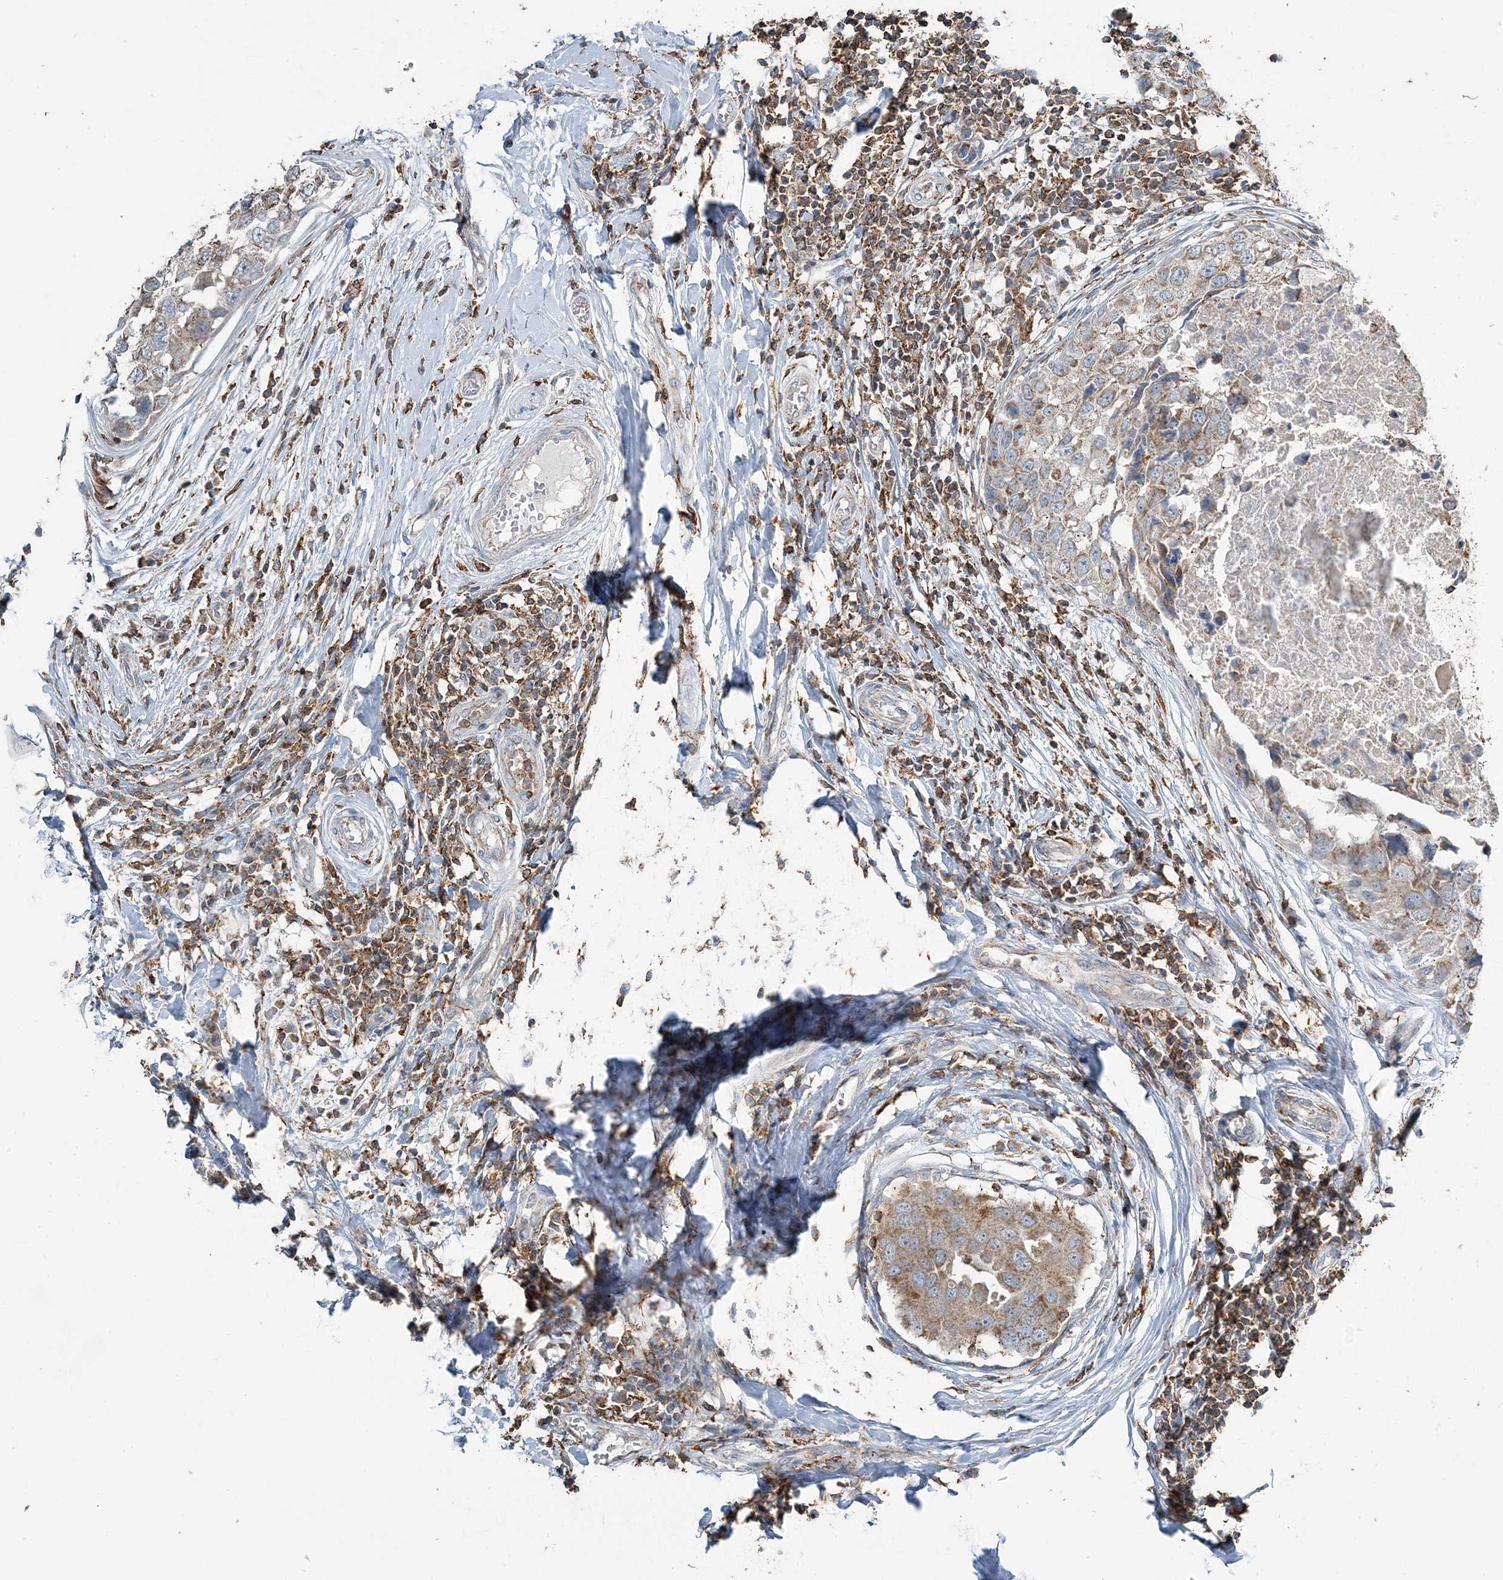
{"staining": {"intensity": "moderate", "quantity": ">75%", "location": "cytoplasmic/membranous"}, "tissue": "breast cancer", "cell_type": "Tumor cells", "image_type": "cancer", "snomed": [{"axis": "morphology", "description": "Duct carcinoma"}, {"axis": "topography", "description": "Breast"}], "caption": "Intraductal carcinoma (breast) stained with DAB (3,3'-diaminobenzidine) IHC demonstrates medium levels of moderate cytoplasmic/membranous expression in about >75% of tumor cells. (Brightfield microscopy of DAB IHC at high magnification).", "gene": "TMLHE", "patient": {"sex": "female", "age": 27}}